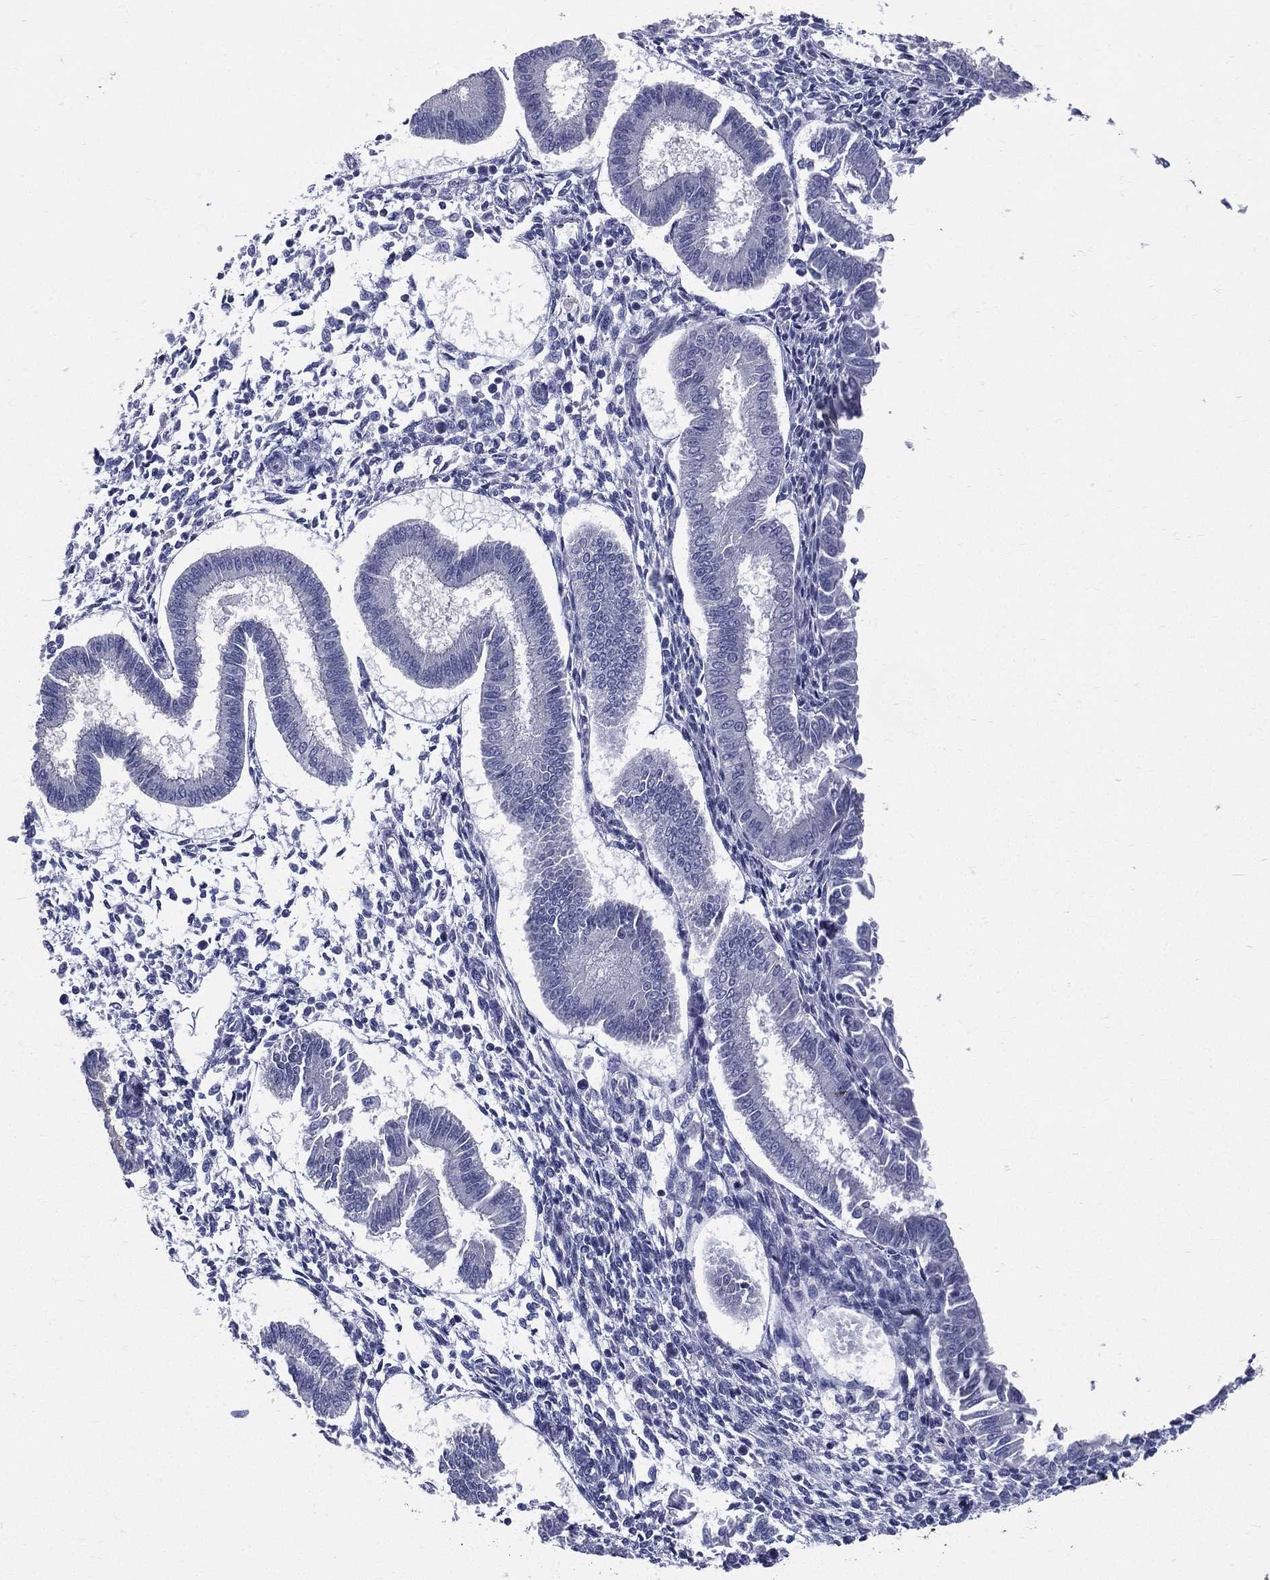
{"staining": {"intensity": "negative", "quantity": "none", "location": "none"}, "tissue": "endometrium", "cell_type": "Cells in endometrial stroma", "image_type": "normal", "snomed": [{"axis": "morphology", "description": "Normal tissue, NOS"}, {"axis": "topography", "description": "Endometrium"}], "caption": "An image of human endometrium is negative for staining in cells in endometrial stroma. The staining was performed using DAB (3,3'-diaminobenzidine) to visualize the protein expression in brown, while the nuclei were stained in blue with hematoxylin (Magnification: 20x).", "gene": "ETNPPL", "patient": {"sex": "female", "age": 43}}